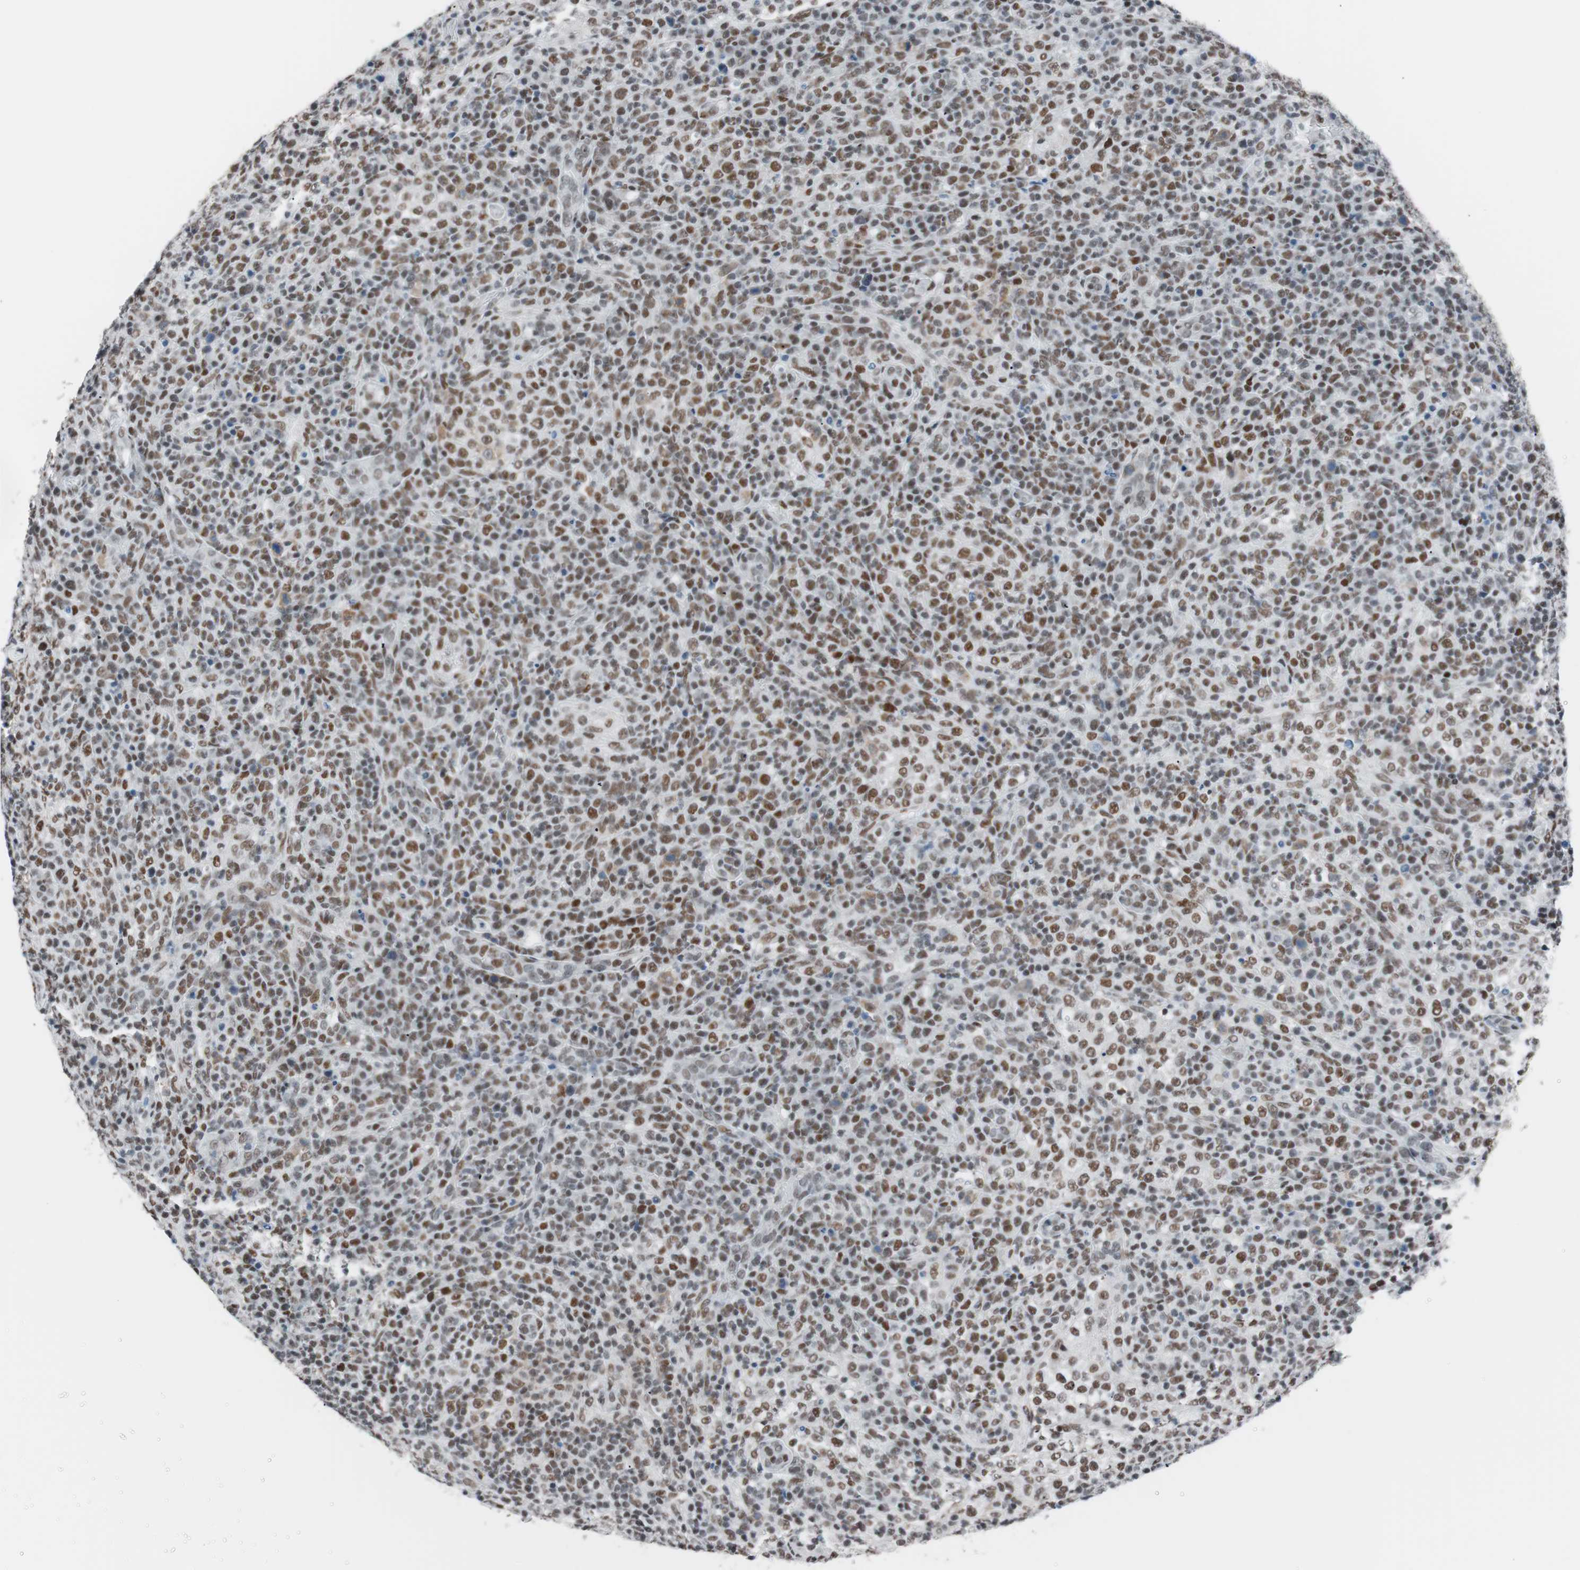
{"staining": {"intensity": "strong", "quantity": ">75%", "location": "nuclear"}, "tissue": "lymphoma", "cell_type": "Tumor cells", "image_type": "cancer", "snomed": [{"axis": "morphology", "description": "Malignant lymphoma, non-Hodgkin's type, High grade"}, {"axis": "topography", "description": "Lymph node"}], "caption": "Approximately >75% of tumor cells in high-grade malignant lymphoma, non-Hodgkin's type demonstrate strong nuclear protein expression as visualized by brown immunohistochemical staining.", "gene": "ARID1A", "patient": {"sex": "female", "age": 76}}